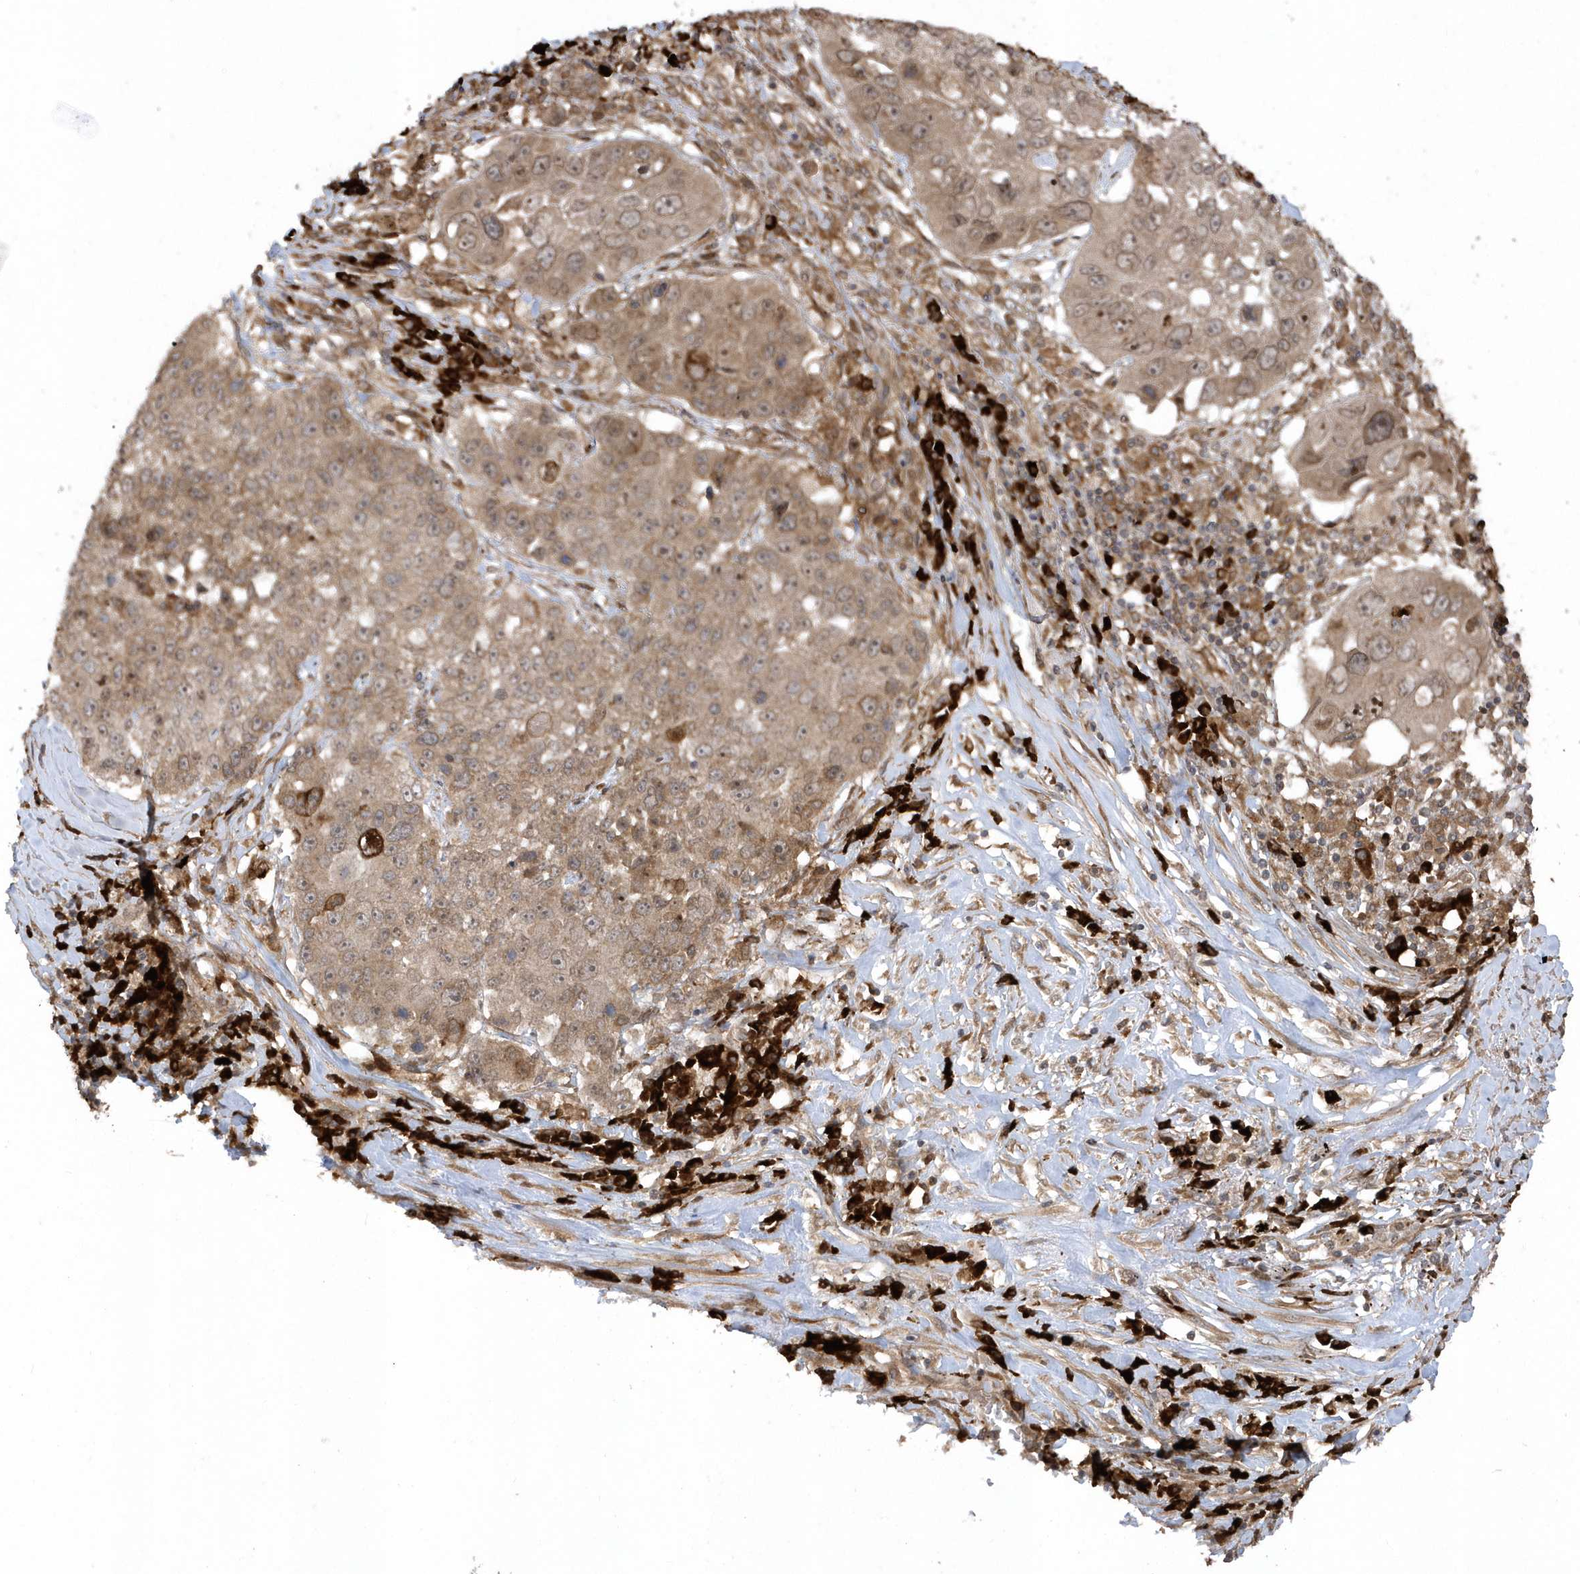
{"staining": {"intensity": "moderate", "quantity": ">75%", "location": "cytoplasmic/membranous"}, "tissue": "lung cancer", "cell_type": "Tumor cells", "image_type": "cancer", "snomed": [{"axis": "morphology", "description": "Squamous cell carcinoma, NOS"}, {"axis": "topography", "description": "Lung"}], "caption": "Brown immunohistochemical staining in human lung squamous cell carcinoma demonstrates moderate cytoplasmic/membranous positivity in approximately >75% of tumor cells.", "gene": "HERPUD1", "patient": {"sex": "male", "age": 61}}